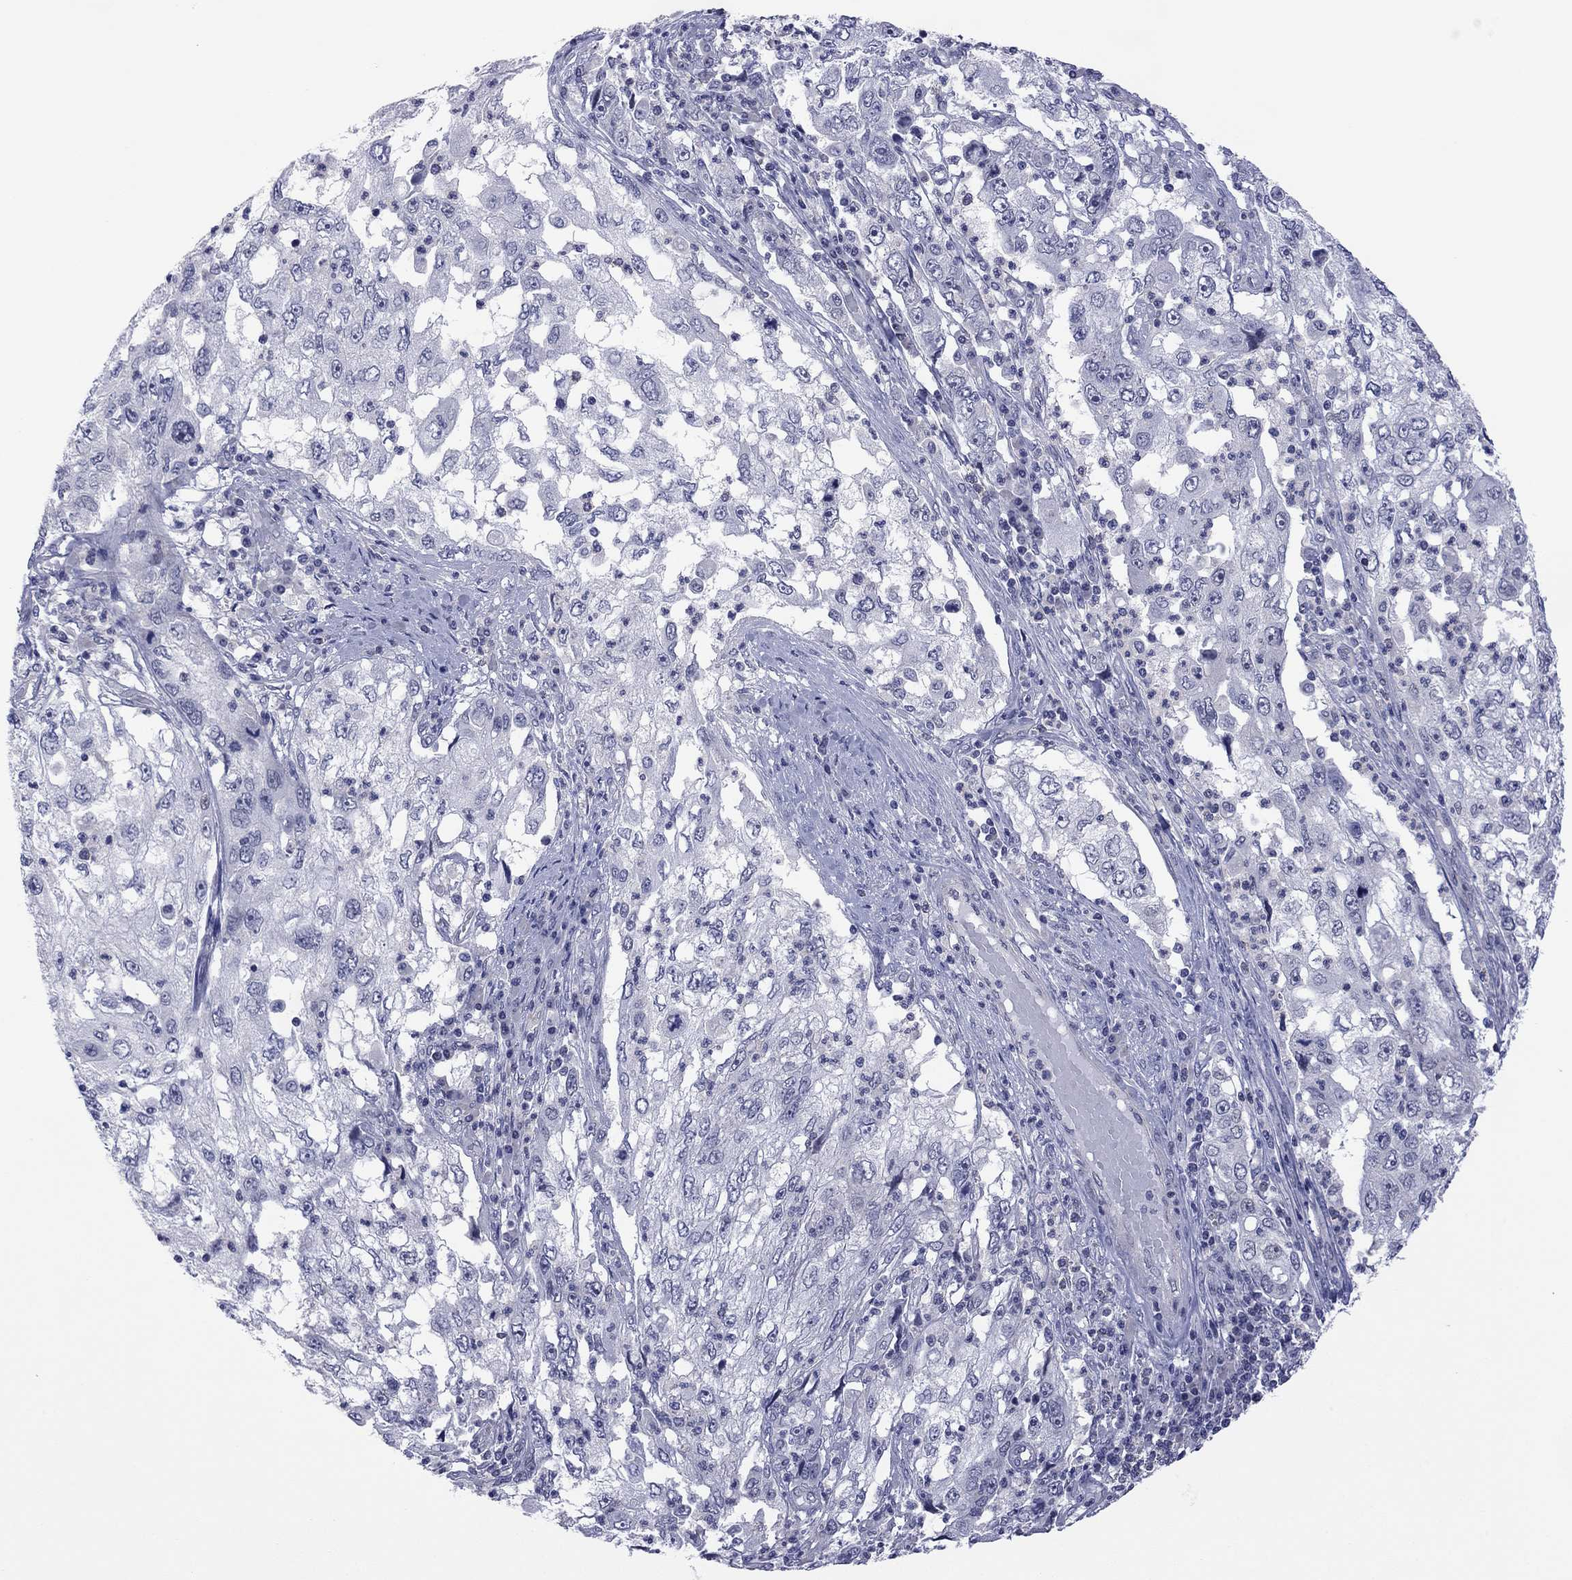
{"staining": {"intensity": "negative", "quantity": "none", "location": "none"}, "tissue": "cervical cancer", "cell_type": "Tumor cells", "image_type": "cancer", "snomed": [{"axis": "morphology", "description": "Squamous cell carcinoma, NOS"}, {"axis": "topography", "description": "Cervix"}], "caption": "A micrograph of human cervical cancer (squamous cell carcinoma) is negative for staining in tumor cells.", "gene": "POU5F2", "patient": {"sex": "female", "age": 36}}